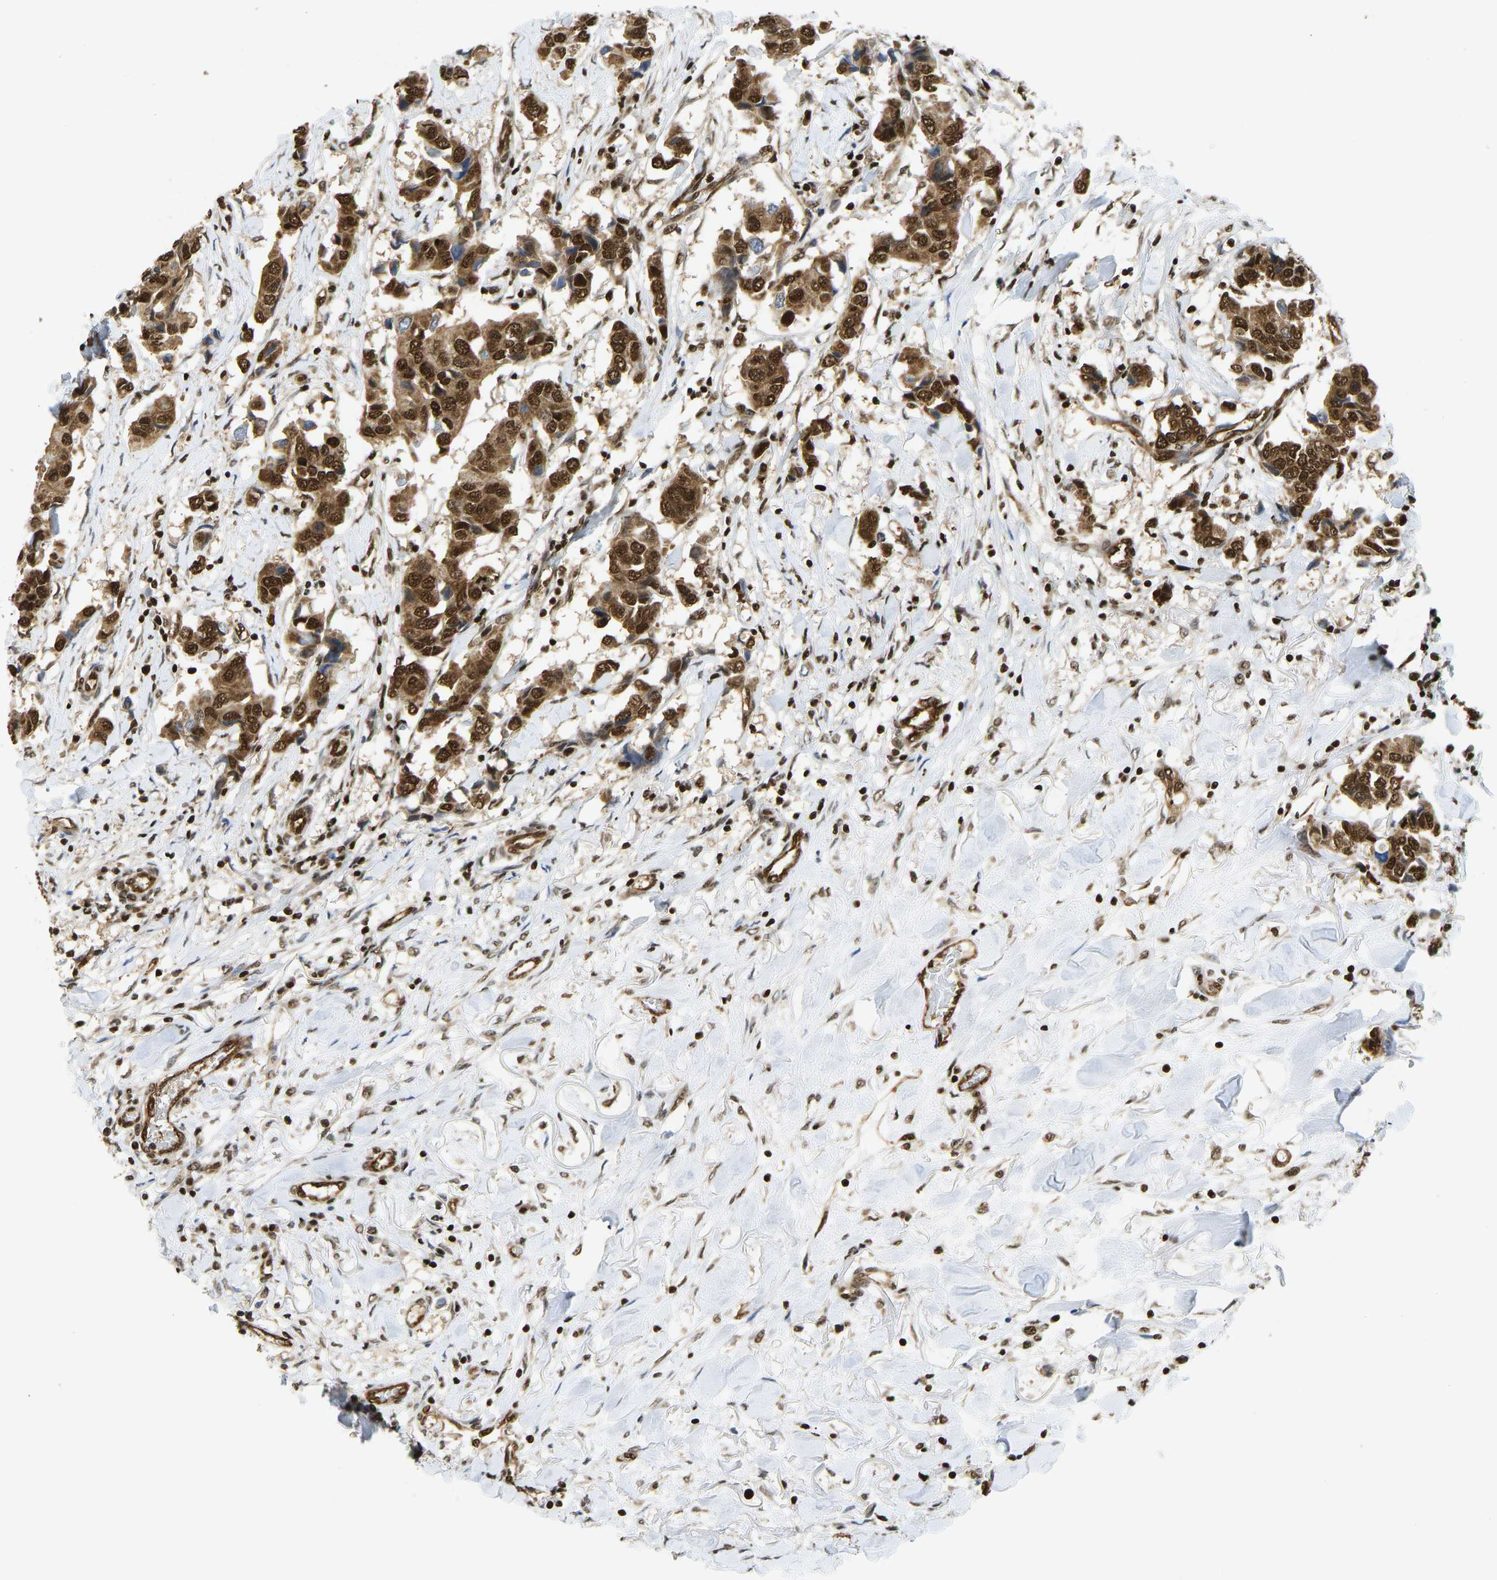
{"staining": {"intensity": "strong", "quantity": ">75%", "location": "cytoplasmic/membranous,nuclear"}, "tissue": "breast cancer", "cell_type": "Tumor cells", "image_type": "cancer", "snomed": [{"axis": "morphology", "description": "Duct carcinoma"}, {"axis": "topography", "description": "Breast"}], "caption": "Breast cancer (intraductal carcinoma) stained for a protein displays strong cytoplasmic/membranous and nuclear positivity in tumor cells. The staining was performed using DAB (3,3'-diaminobenzidine) to visualize the protein expression in brown, while the nuclei were stained in blue with hematoxylin (Magnification: 20x).", "gene": "ZSCAN20", "patient": {"sex": "female", "age": 80}}